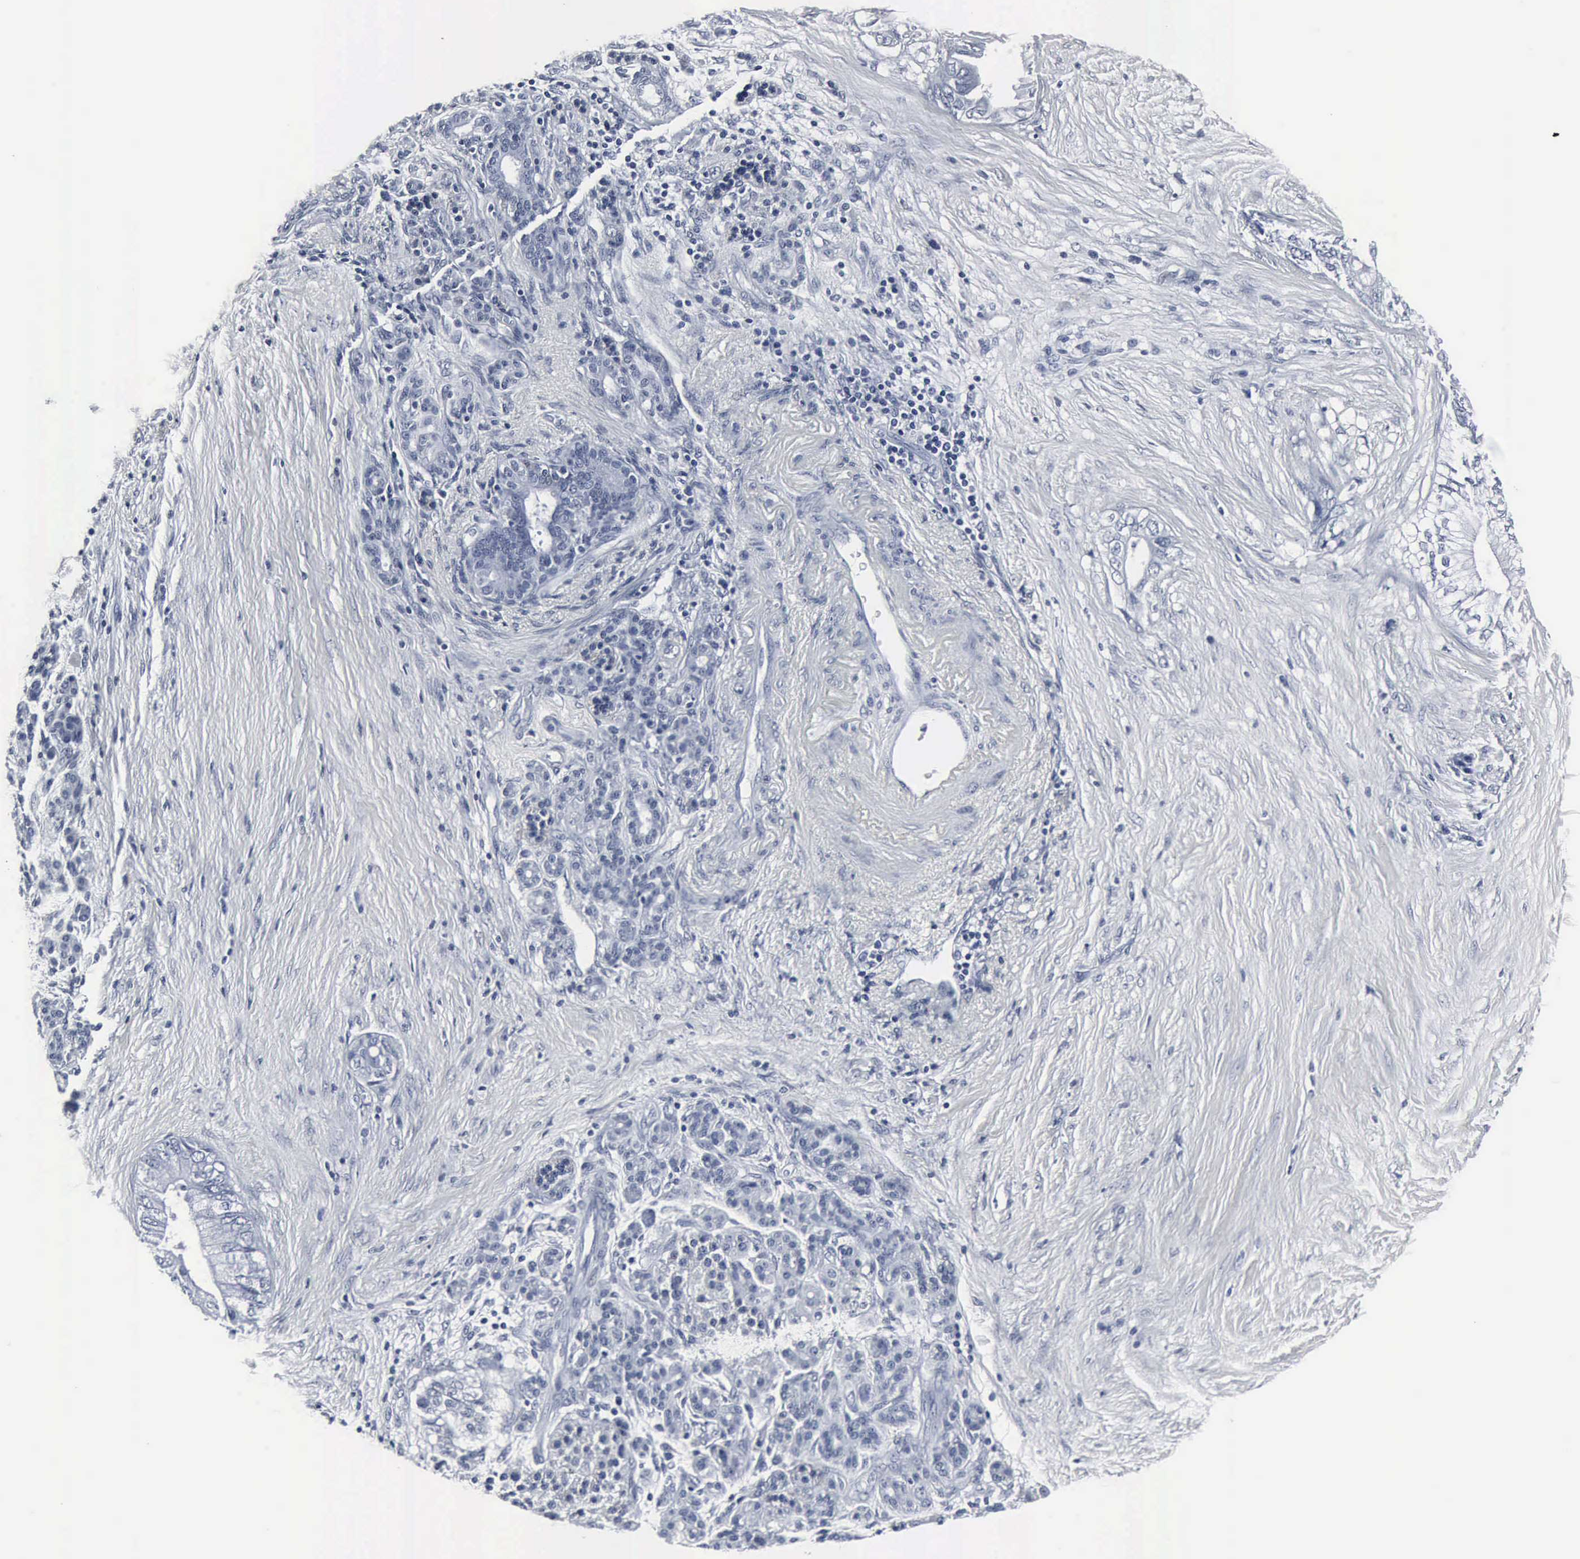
{"staining": {"intensity": "negative", "quantity": "none", "location": "none"}, "tissue": "pancreatic cancer", "cell_type": "Tumor cells", "image_type": "cancer", "snomed": [{"axis": "morphology", "description": "Adenocarcinoma, NOS"}, {"axis": "topography", "description": "Pancreas"}], "caption": "Immunohistochemistry (IHC) of pancreatic cancer demonstrates no expression in tumor cells.", "gene": "SNAP25", "patient": {"sex": "female", "age": 66}}